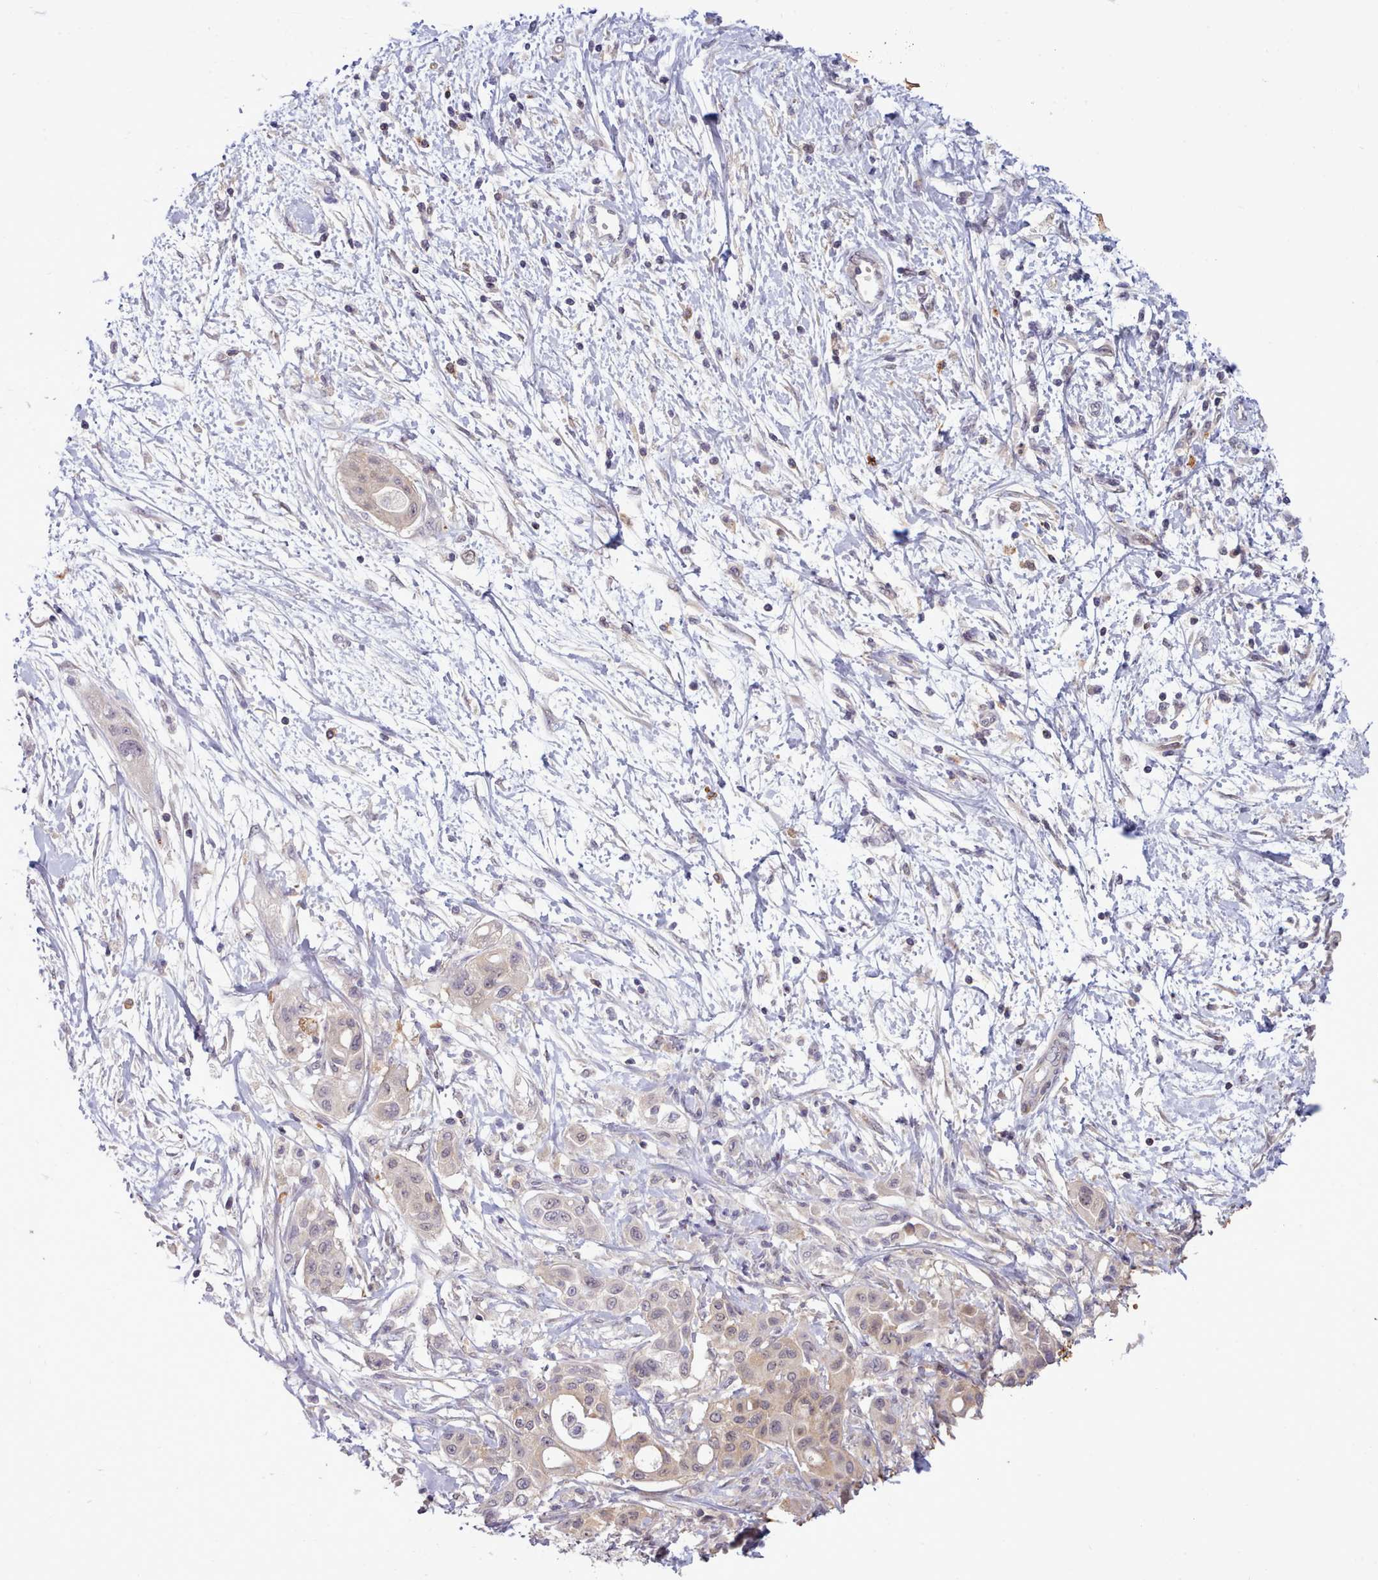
{"staining": {"intensity": "weak", "quantity": "<25%", "location": "cytoplasmic/membranous"}, "tissue": "pancreatic cancer", "cell_type": "Tumor cells", "image_type": "cancer", "snomed": [{"axis": "morphology", "description": "Adenocarcinoma, NOS"}, {"axis": "topography", "description": "Pancreas"}], "caption": "A high-resolution histopathology image shows immunohistochemistry (IHC) staining of adenocarcinoma (pancreatic), which shows no significant staining in tumor cells.", "gene": "ARL17A", "patient": {"sex": "male", "age": 68}}